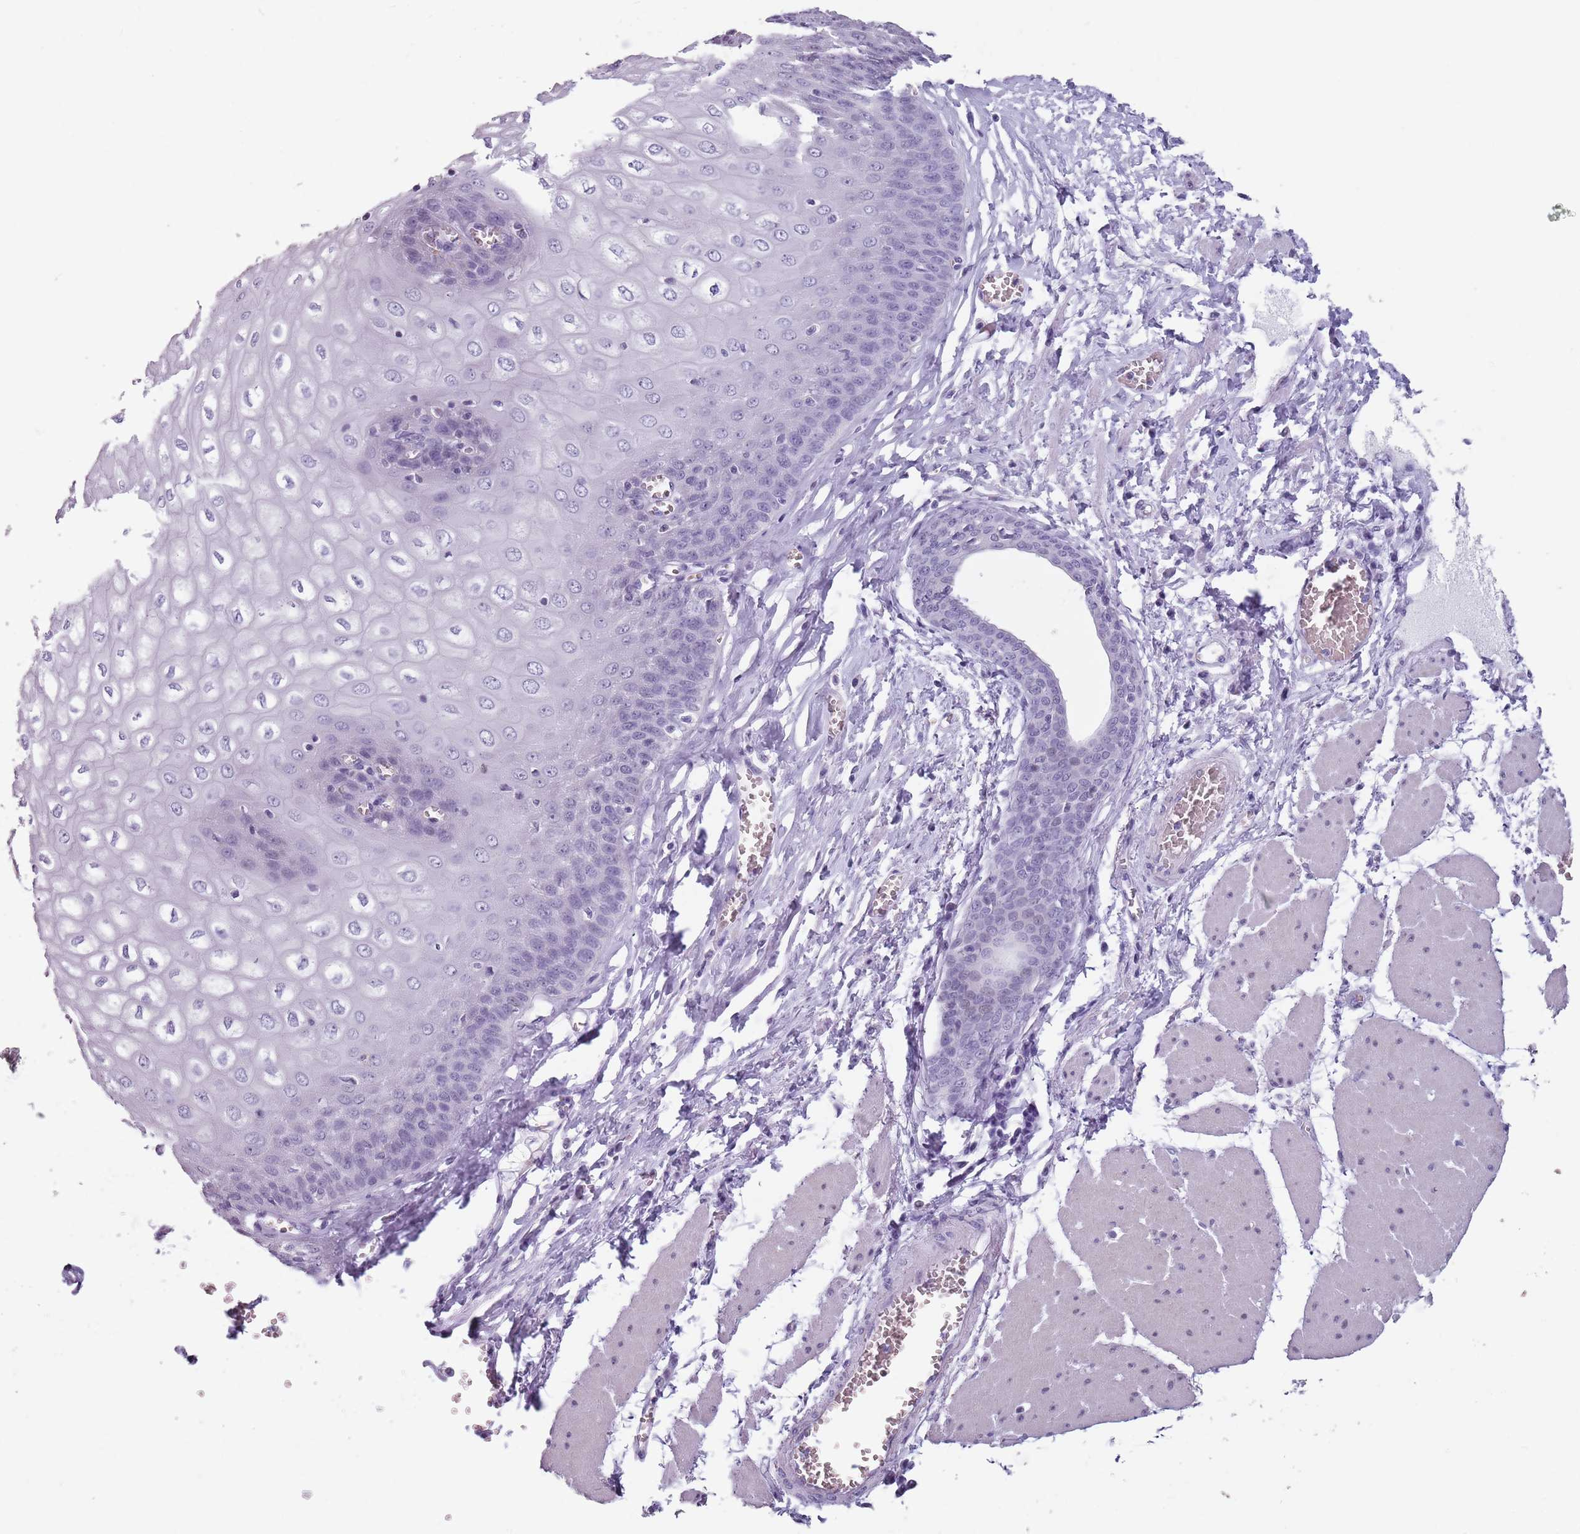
{"staining": {"intensity": "negative", "quantity": "none", "location": "none"}, "tissue": "esophagus", "cell_type": "Squamous epithelial cells", "image_type": "normal", "snomed": [{"axis": "morphology", "description": "Normal tissue, NOS"}, {"axis": "topography", "description": "Esophagus"}], "caption": "Immunohistochemical staining of normal human esophagus demonstrates no significant expression in squamous epithelial cells.", "gene": "SPESP1", "patient": {"sex": "male", "age": 60}}